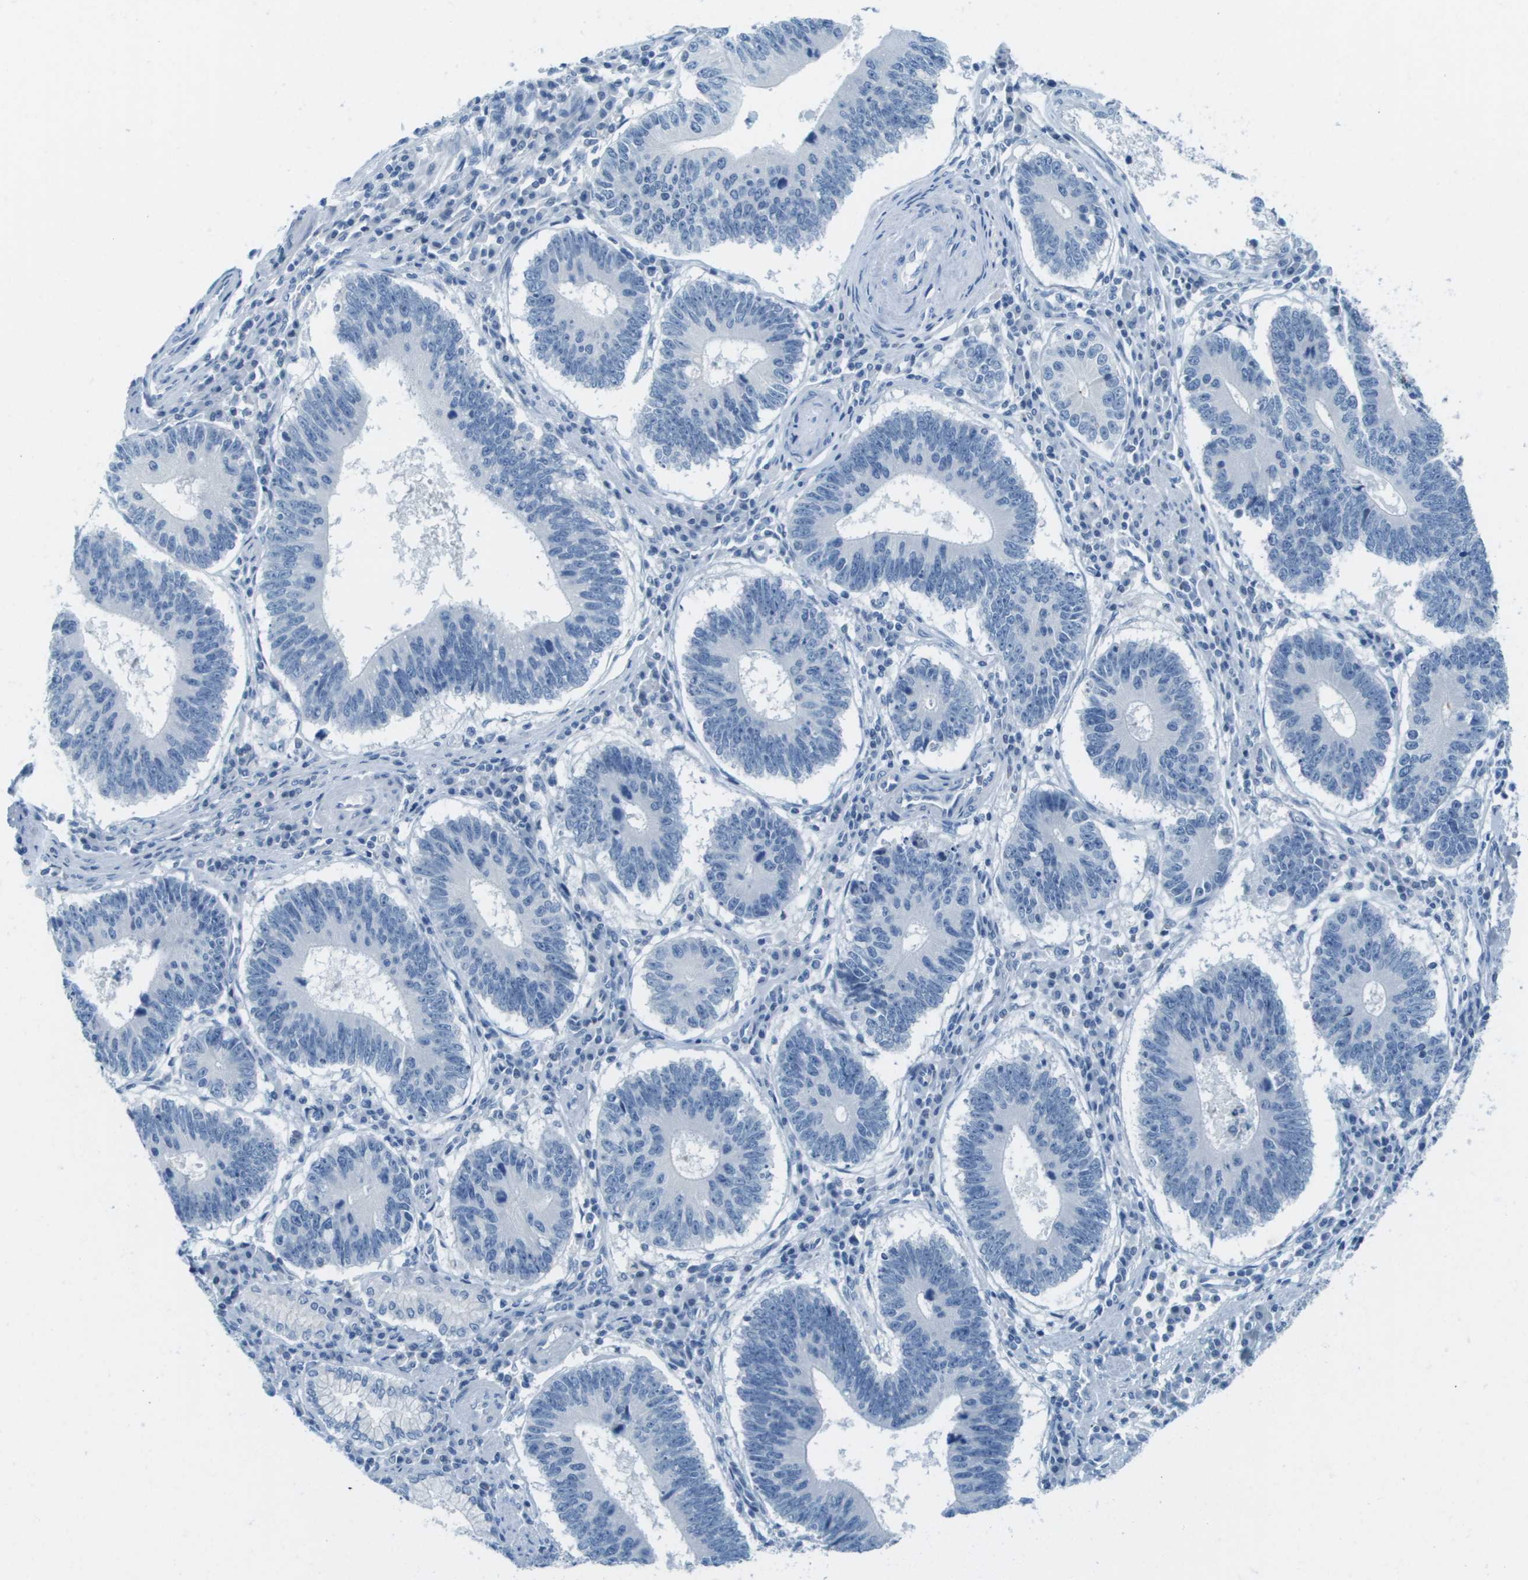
{"staining": {"intensity": "negative", "quantity": "none", "location": "none"}, "tissue": "stomach cancer", "cell_type": "Tumor cells", "image_type": "cancer", "snomed": [{"axis": "morphology", "description": "Adenocarcinoma, NOS"}, {"axis": "topography", "description": "Stomach"}], "caption": "This photomicrograph is of stomach cancer (adenocarcinoma) stained with immunohistochemistry (IHC) to label a protein in brown with the nuclei are counter-stained blue. There is no staining in tumor cells.", "gene": "CDHR2", "patient": {"sex": "male", "age": 59}}